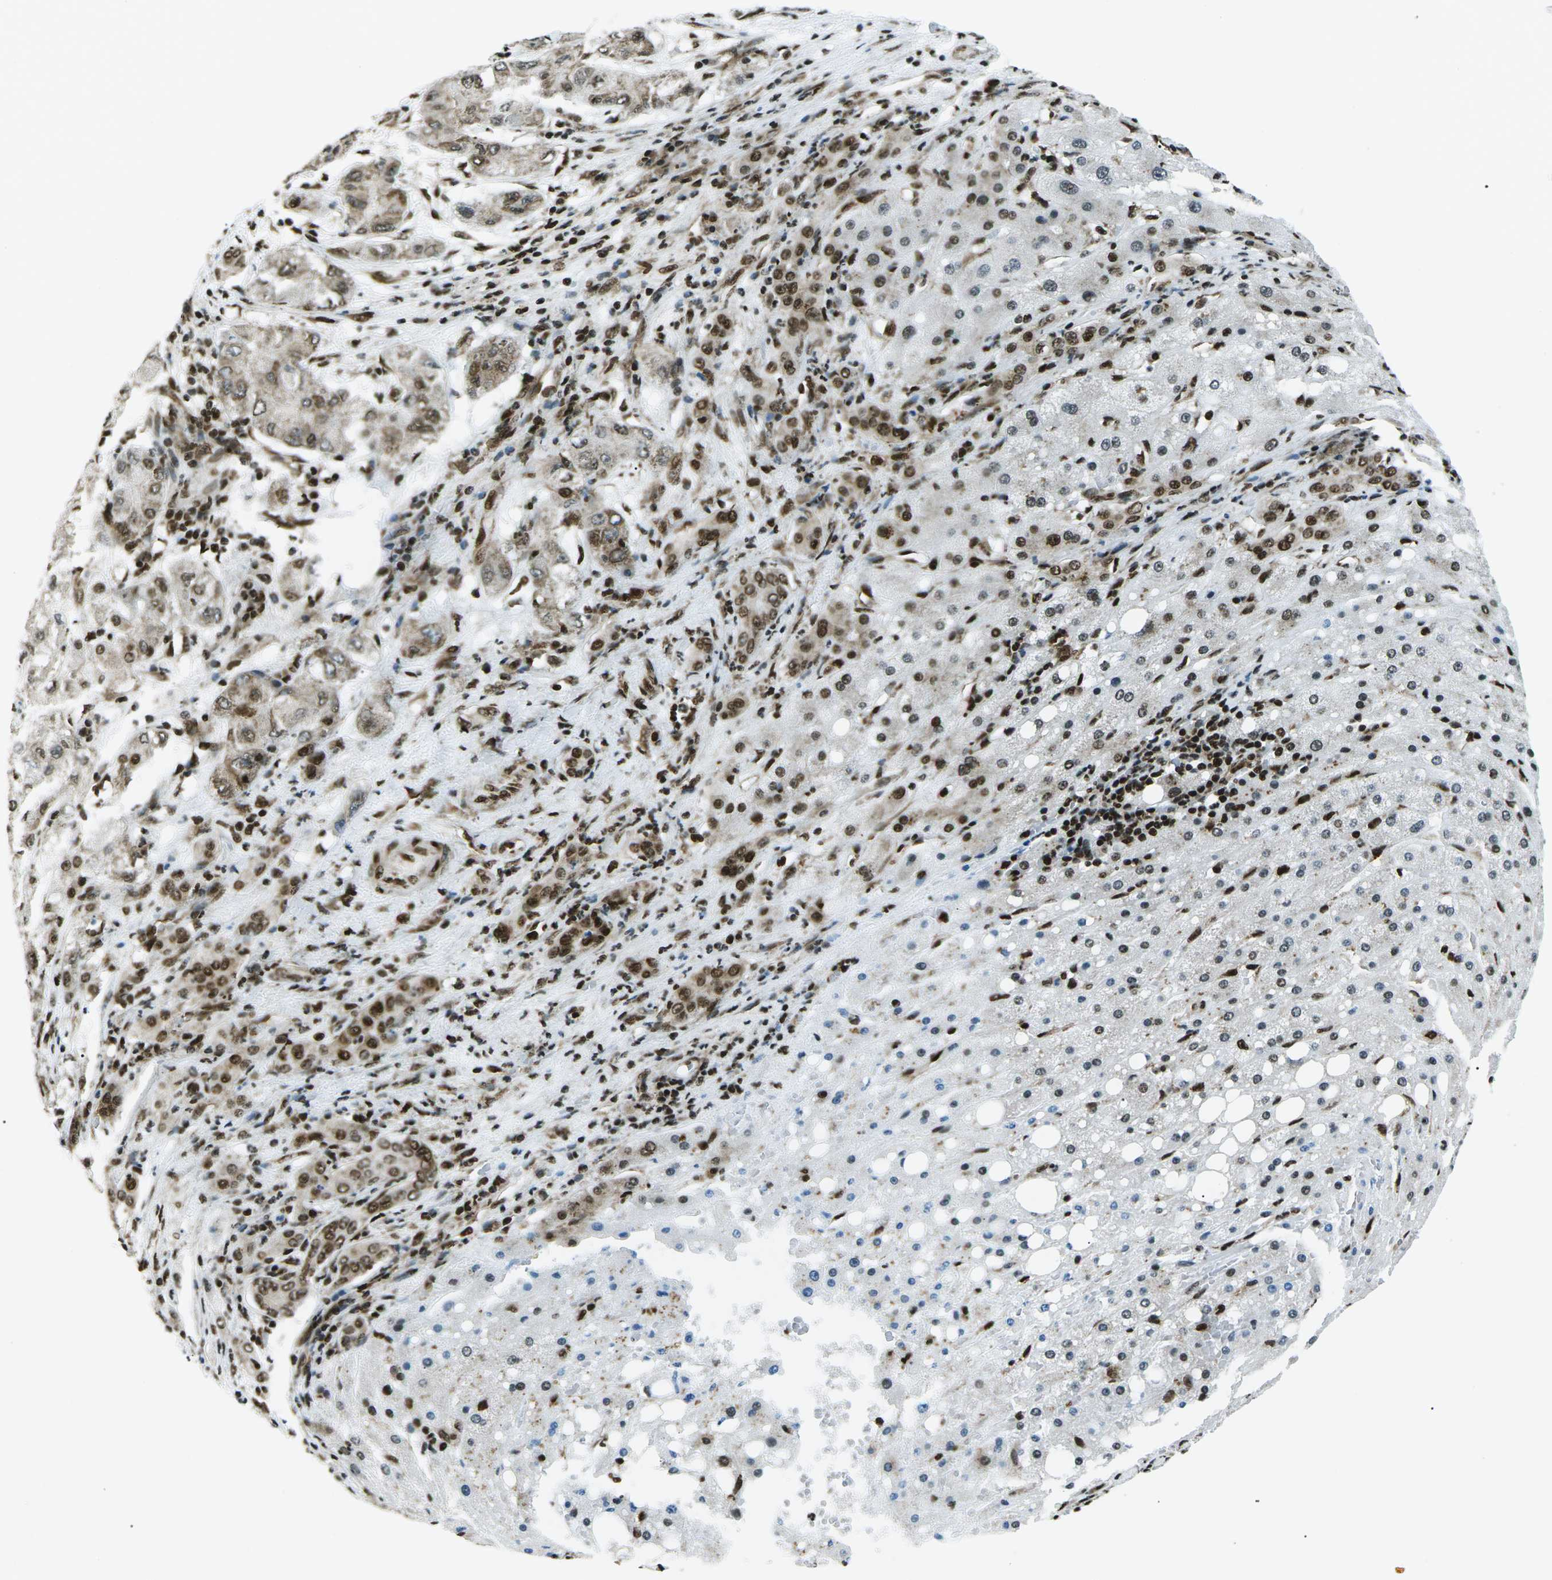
{"staining": {"intensity": "moderate", "quantity": ">75%", "location": "nuclear"}, "tissue": "liver cancer", "cell_type": "Tumor cells", "image_type": "cancer", "snomed": [{"axis": "morphology", "description": "Carcinoma, Hepatocellular, NOS"}, {"axis": "topography", "description": "Liver"}], "caption": "Liver cancer (hepatocellular carcinoma) stained for a protein (brown) demonstrates moderate nuclear positive positivity in about >75% of tumor cells.", "gene": "HNRNPK", "patient": {"sex": "male", "age": 80}}